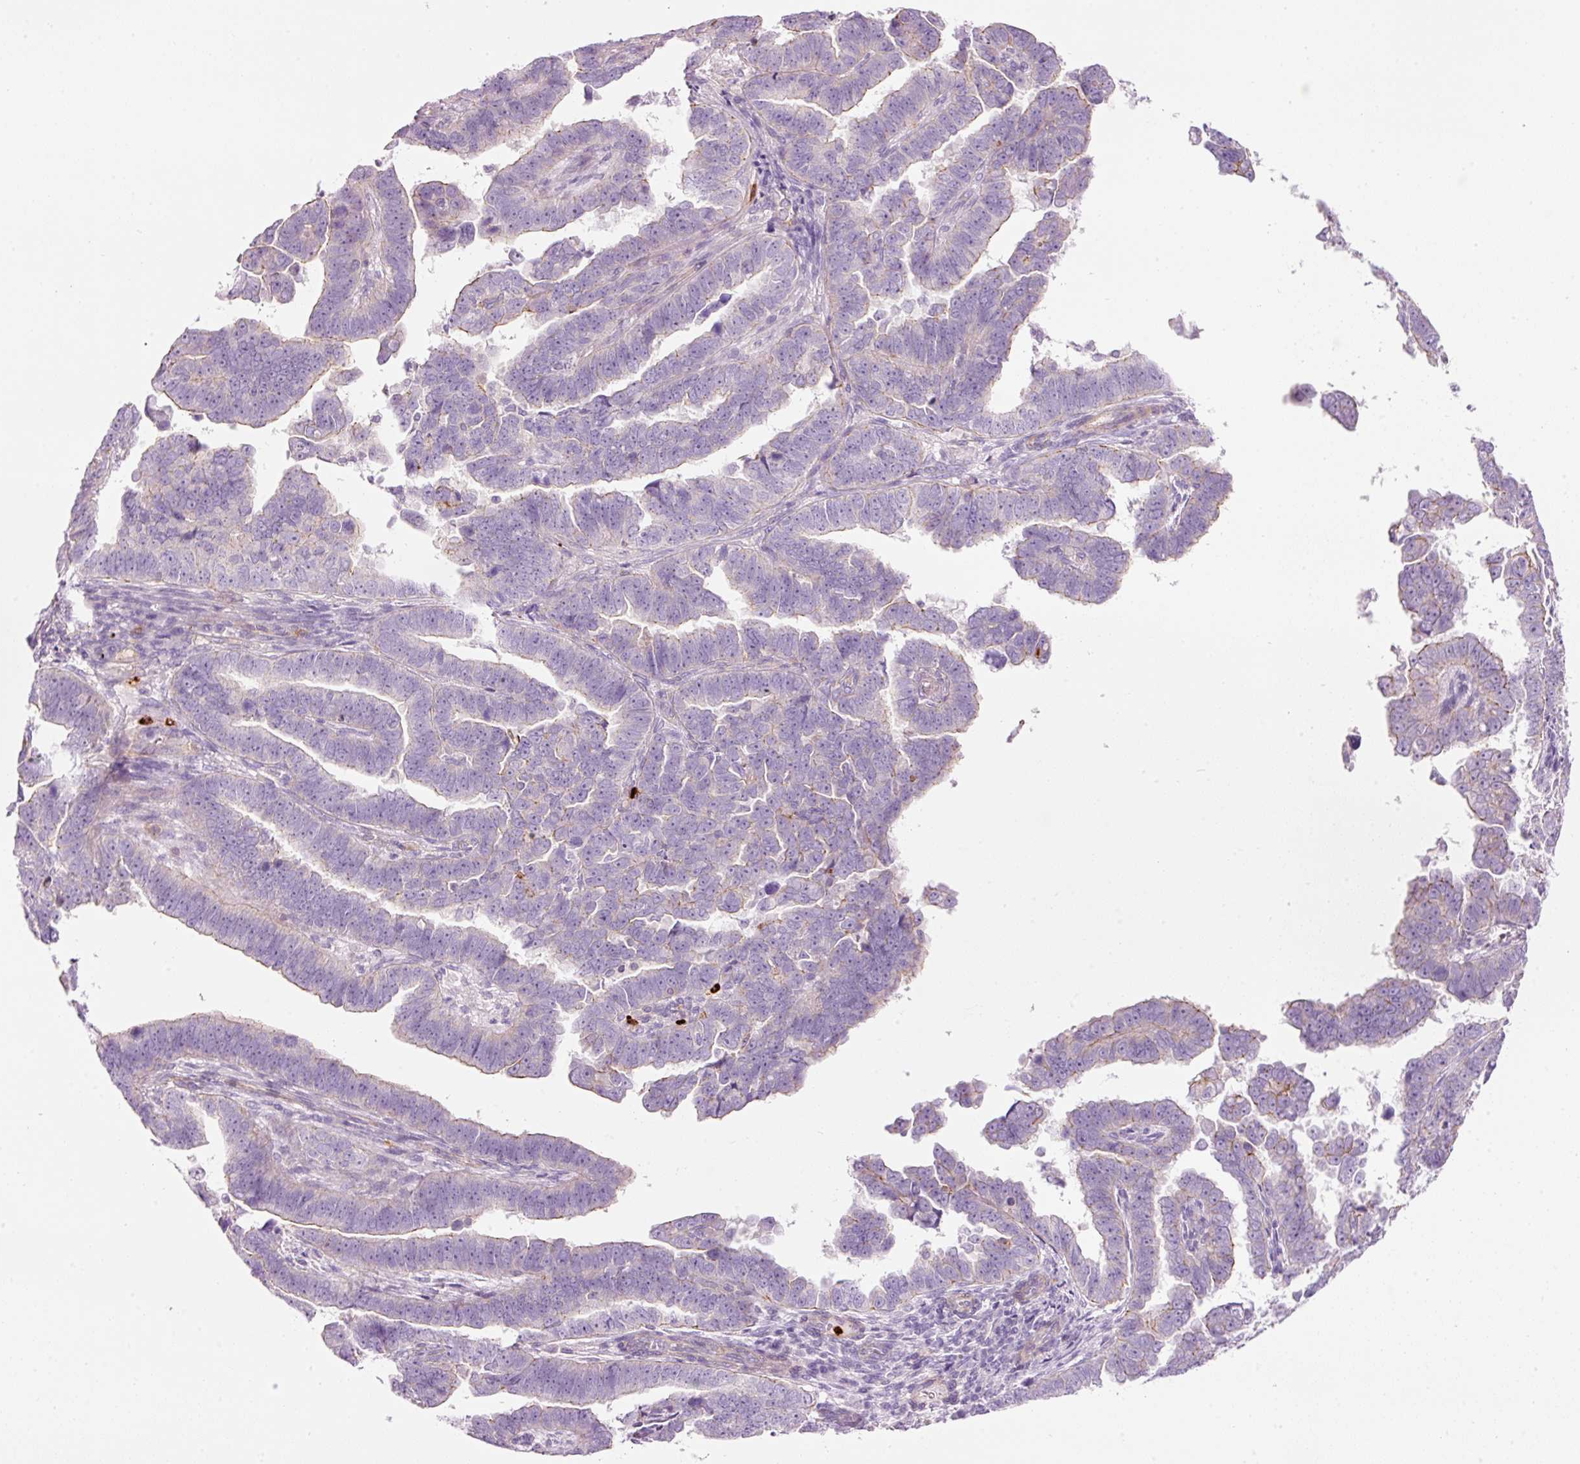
{"staining": {"intensity": "weak", "quantity": "<25%", "location": "cytoplasmic/membranous"}, "tissue": "endometrial cancer", "cell_type": "Tumor cells", "image_type": "cancer", "snomed": [{"axis": "morphology", "description": "Adenocarcinoma, NOS"}, {"axis": "topography", "description": "Endometrium"}], "caption": "Immunohistochemistry (IHC) histopathology image of human endometrial cancer (adenocarcinoma) stained for a protein (brown), which reveals no positivity in tumor cells. (DAB (3,3'-diaminobenzidine) IHC visualized using brightfield microscopy, high magnification).", "gene": "MAP3K3", "patient": {"sex": "female", "age": 75}}